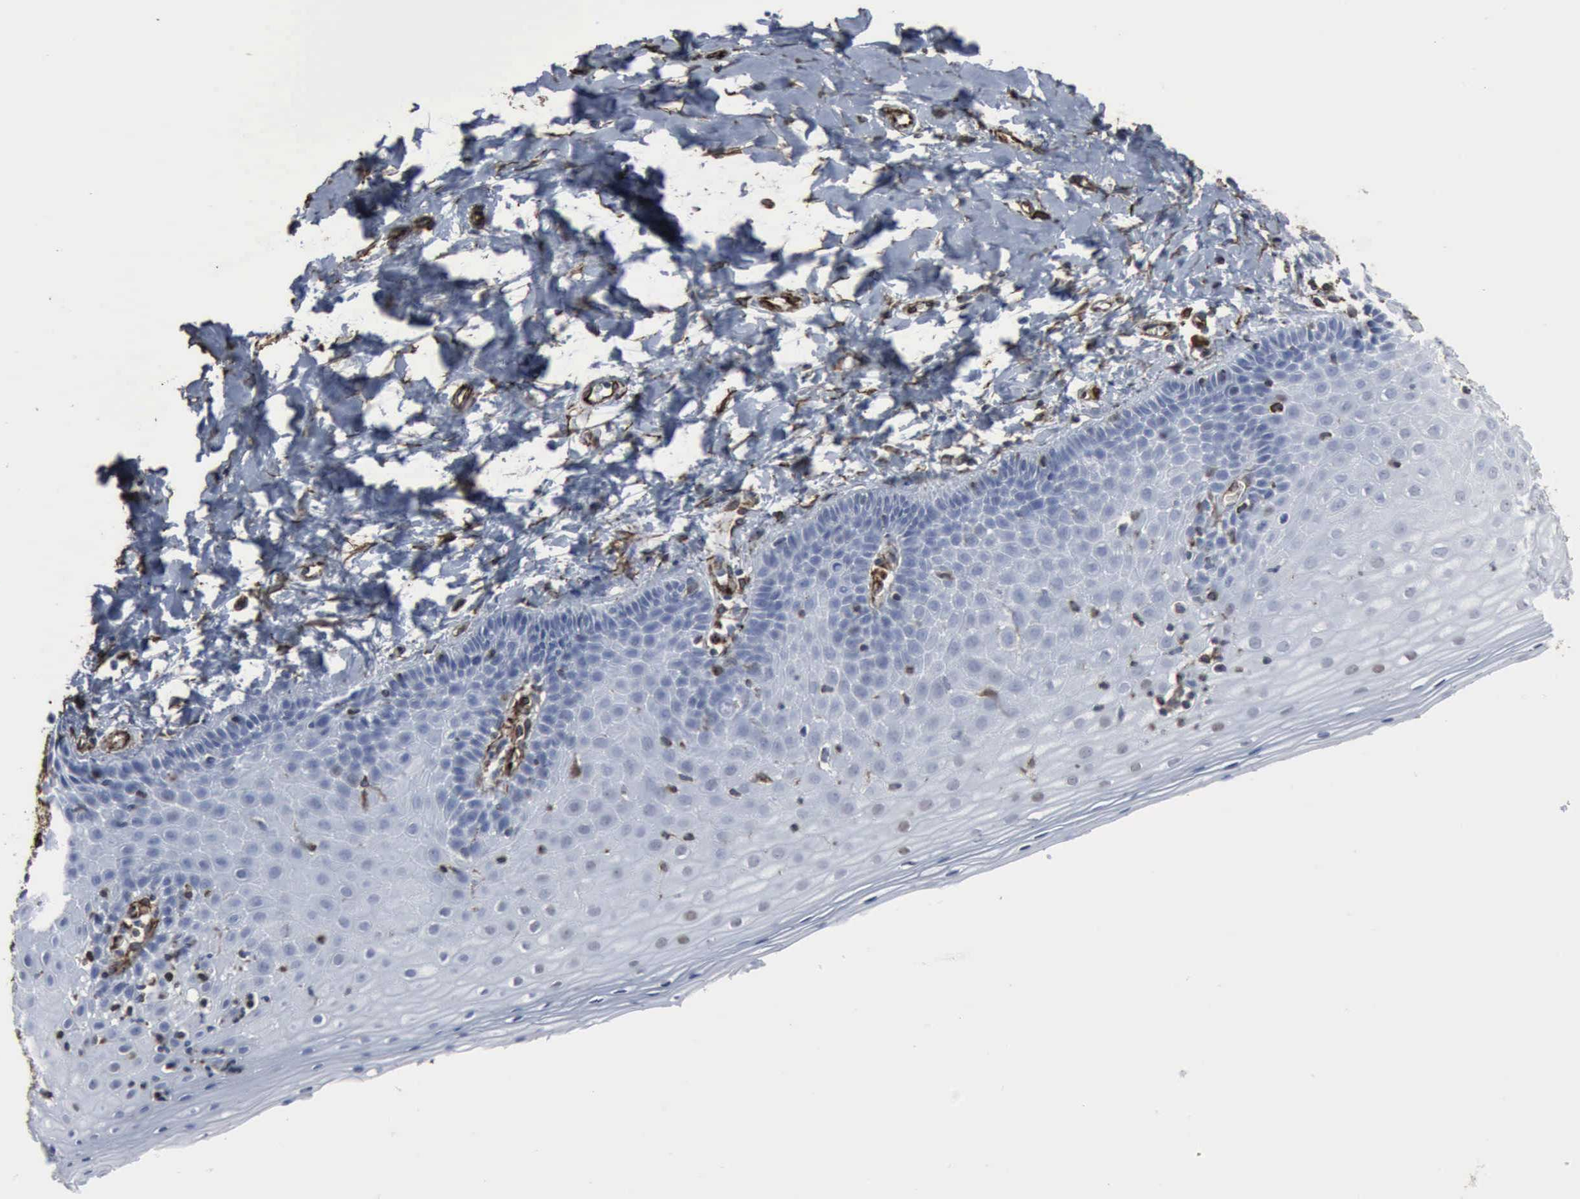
{"staining": {"intensity": "negative", "quantity": "none", "location": "none"}, "tissue": "cervix", "cell_type": "Glandular cells", "image_type": "normal", "snomed": [{"axis": "morphology", "description": "Normal tissue, NOS"}, {"axis": "topography", "description": "Cervix"}], "caption": "Glandular cells are negative for brown protein staining in benign cervix. (DAB (3,3'-diaminobenzidine) immunohistochemistry visualized using brightfield microscopy, high magnification).", "gene": "CCNE1", "patient": {"sex": "female", "age": 53}}